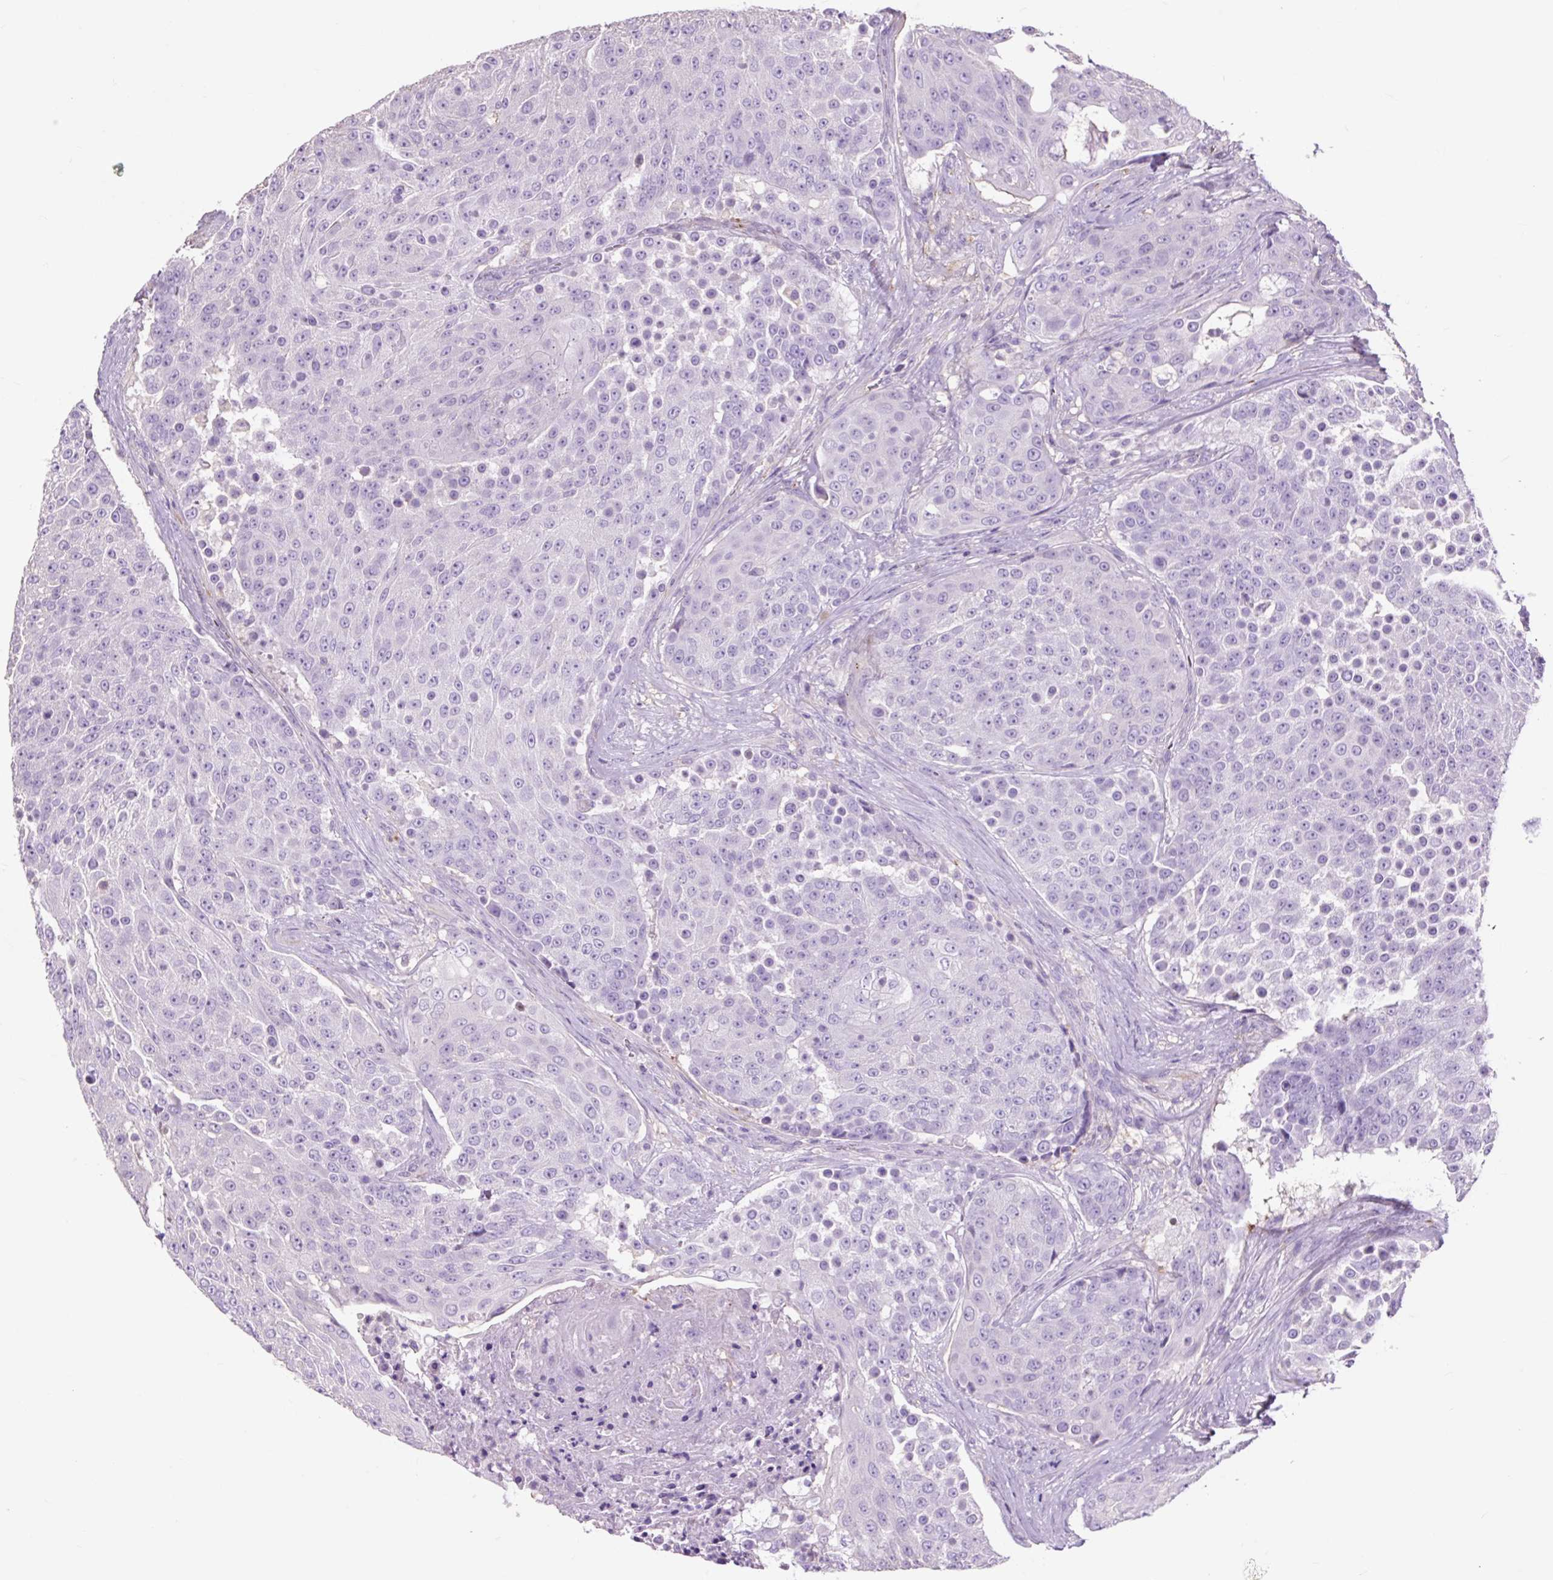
{"staining": {"intensity": "negative", "quantity": "none", "location": "none"}, "tissue": "urothelial cancer", "cell_type": "Tumor cells", "image_type": "cancer", "snomed": [{"axis": "morphology", "description": "Urothelial carcinoma, High grade"}, {"axis": "topography", "description": "Urinary bladder"}], "caption": "Micrograph shows no significant protein expression in tumor cells of urothelial cancer.", "gene": "OR10A7", "patient": {"sex": "female", "age": 63}}